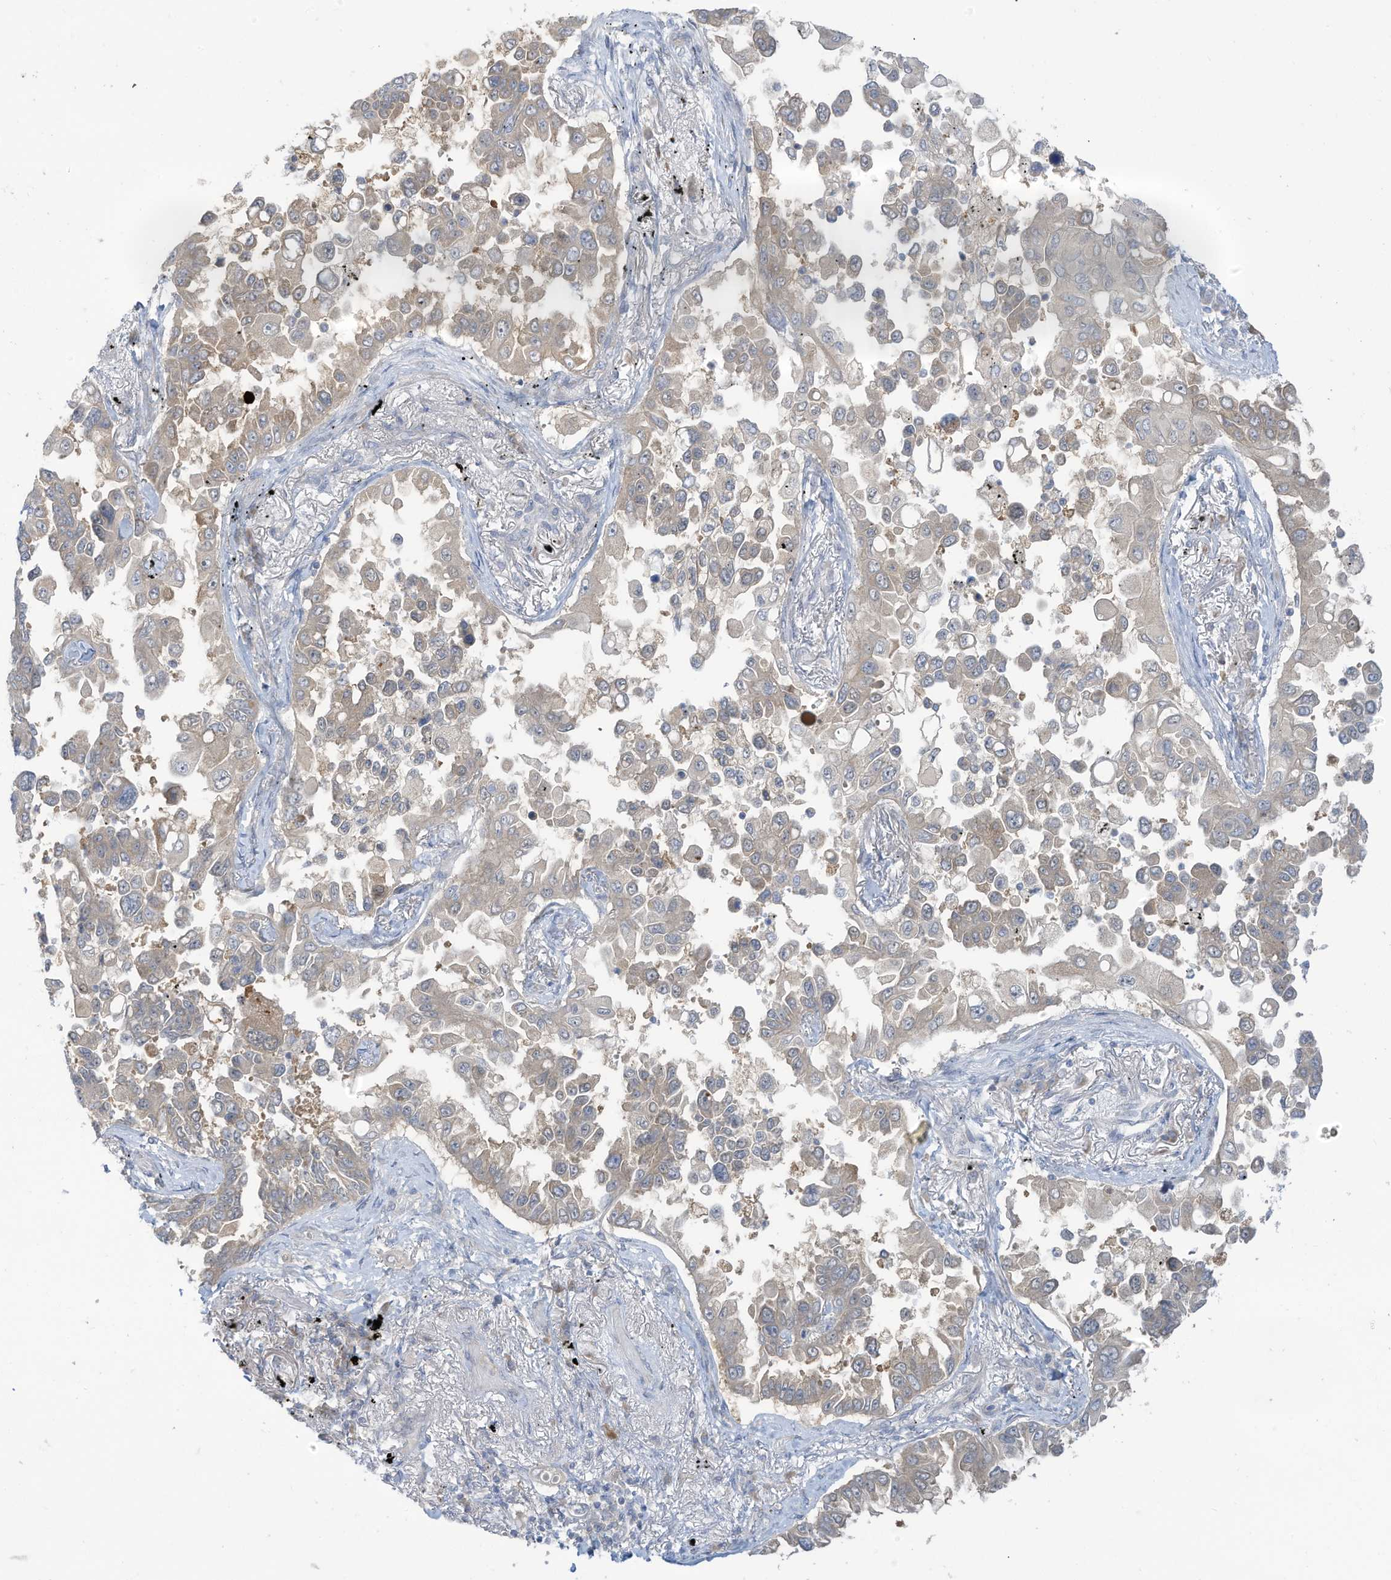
{"staining": {"intensity": "negative", "quantity": "none", "location": "none"}, "tissue": "lung cancer", "cell_type": "Tumor cells", "image_type": "cancer", "snomed": [{"axis": "morphology", "description": "Adenocarcinoma, NOS"}, {"axis": "topography", "description": "Lung"}], "caption": "Tumor cells show no significant staining in adenocarcinoma (lung).", "gene": "LRRN2", "patient": {"sex": "female", "age": 67}}